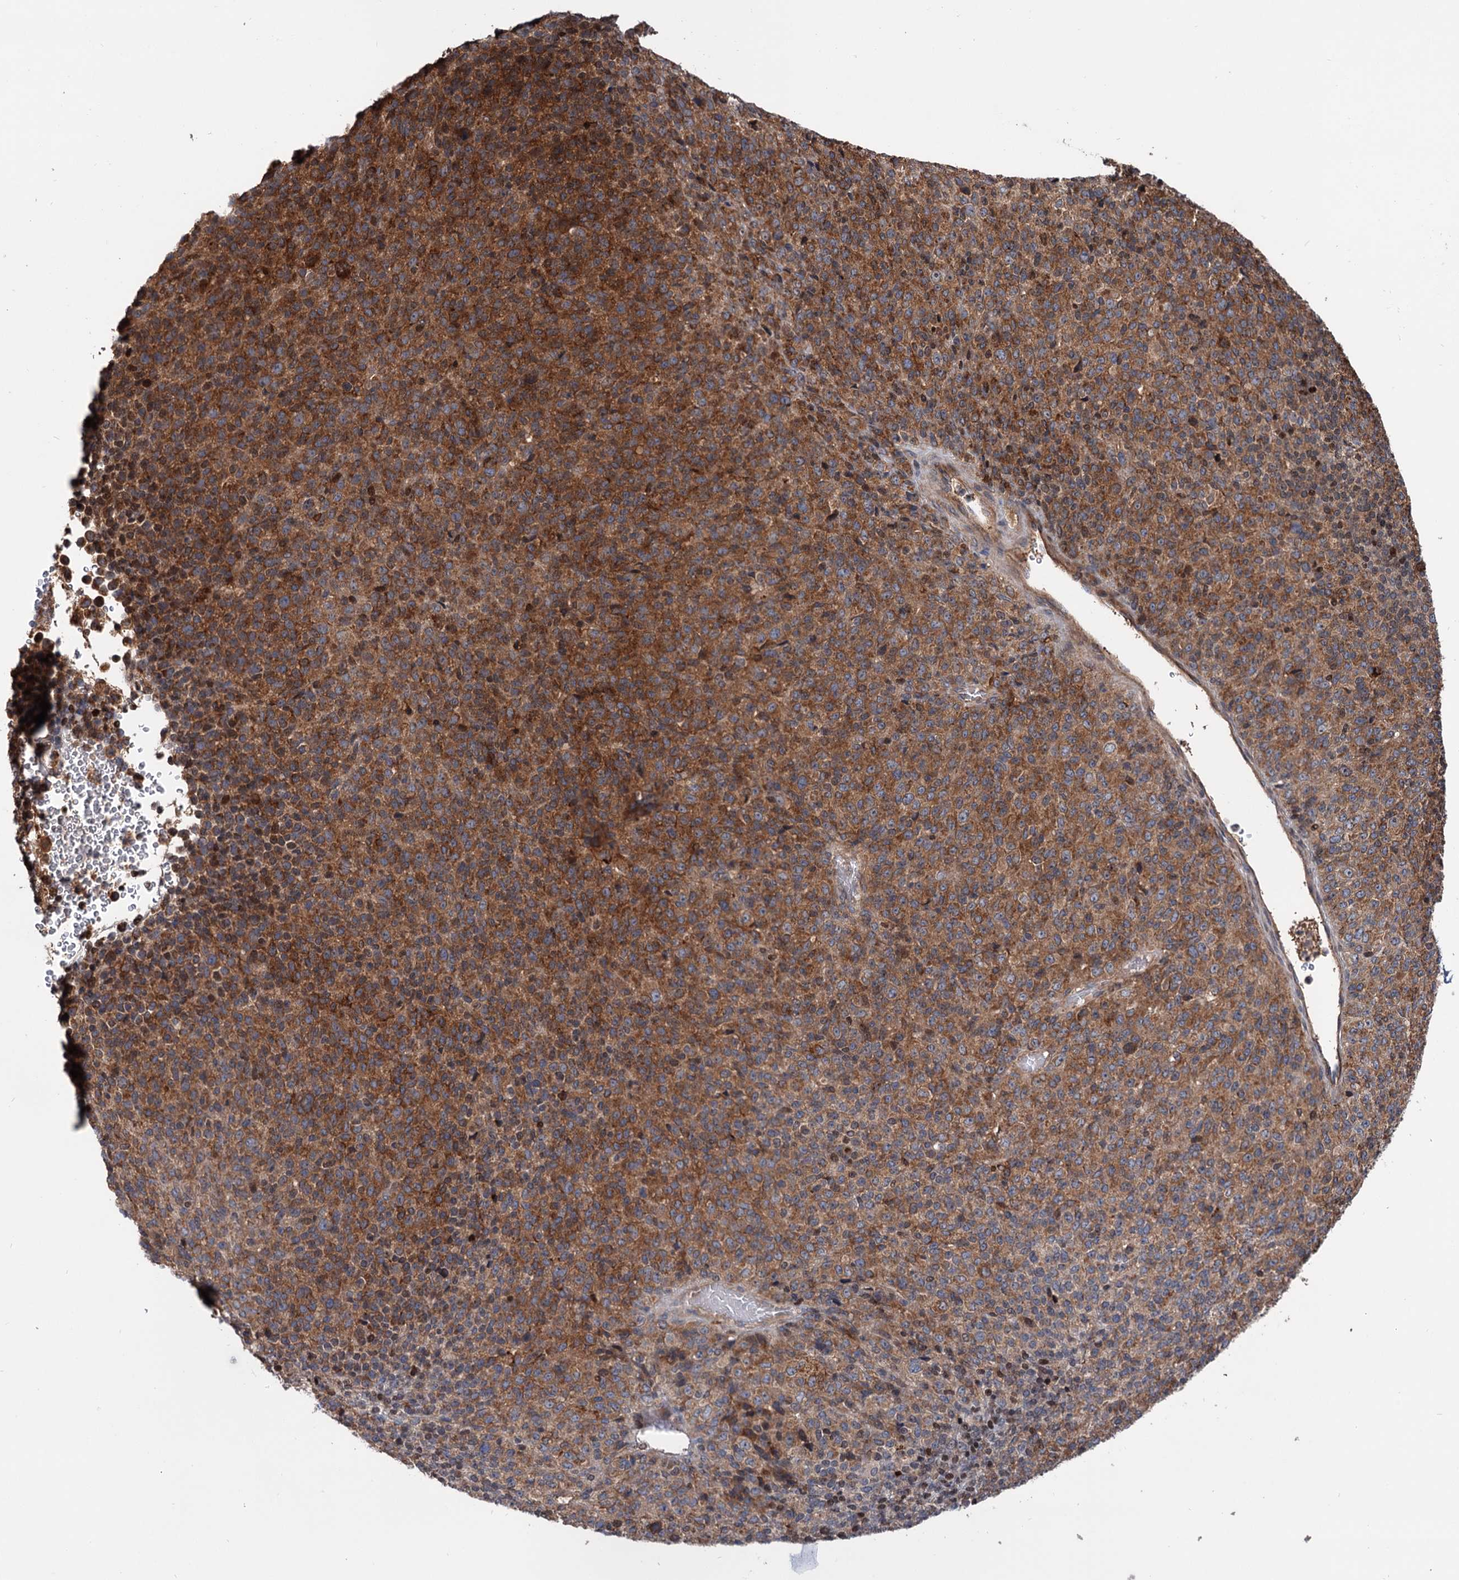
{"staining": {"intensity": "strong", "quantity": ">75%", "location": "cytoplasmic/membranous"}, "tissue": "melanoma", "cell_type": "Tumor cells", "image_type": "cancer", "snomed": [{"axis": "morphology", "description": "Malignant melanoma, Metastatic site"}, {"axis": "topography", "description": "Brain"}], "caption": "Protein staining demonstrates strong cytoplasmic/membranous expression in about >75% of tumor cells in malignant melanoma (metastatic site).", "gene": "RNF111", "patient": {"sex": "female", "age": 56}}